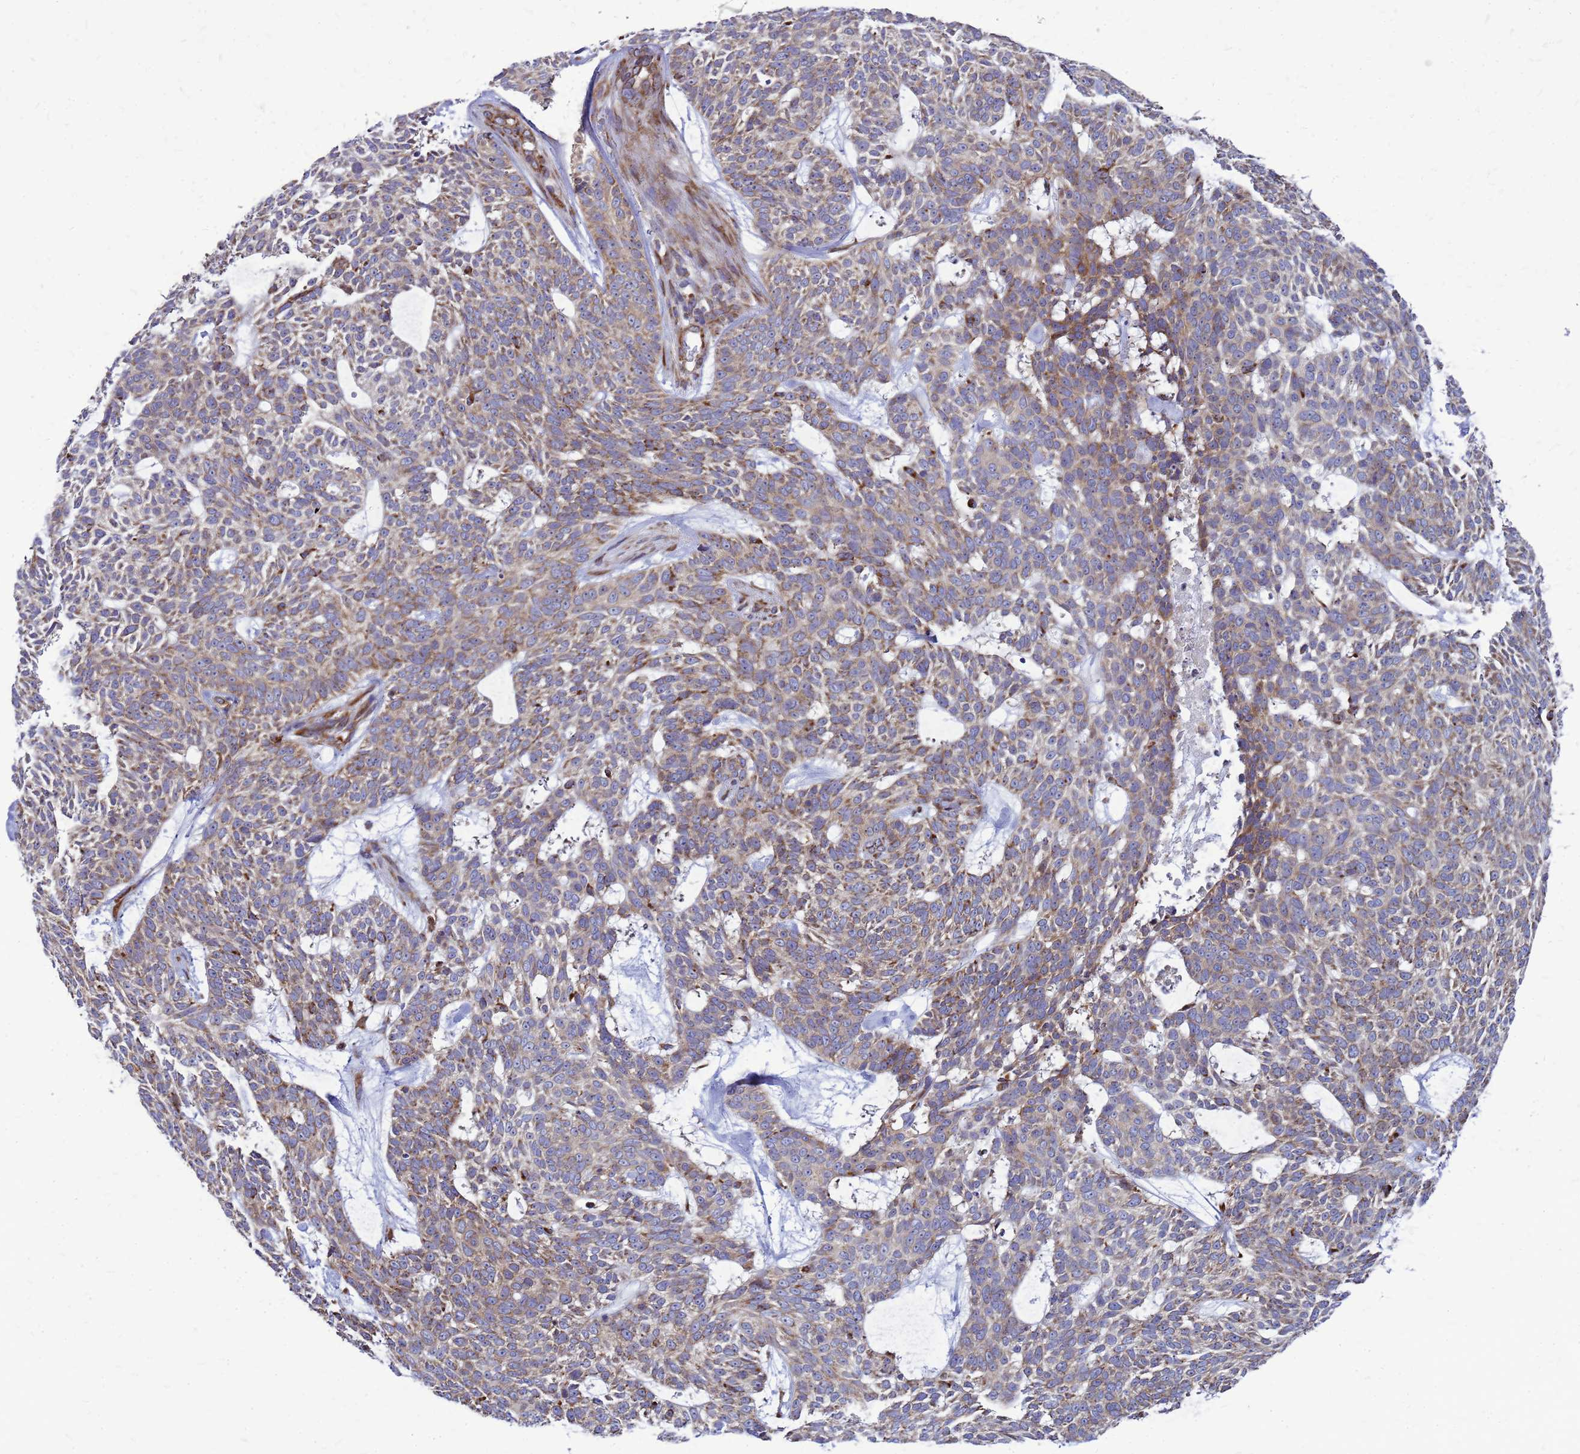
{"staining": {"intensity": "moderate", "quantity": ">75%", "location": "cytoplasmic/membranous"}, "tissue": "skin cancer", "cell_type": "Tumor cells", "image_type": "cancer", "snomed": [{"axis": "morphology", "description": "Basal cell carcinoma"}, {"axis": "topography", "description": "Skin"}], "caption": "IHC micrograph of neoplastic tissue: skin basal cell carcinoma stained using IHC demonstrates medium levels of moderate protein expression localized specifically in the cytoplasmic/membranous of tumor cells, appearing as a cytoplasmic/membranous brown color.", "gene": "FSTL4", "patient": {"sex": "male", "age": 75}}